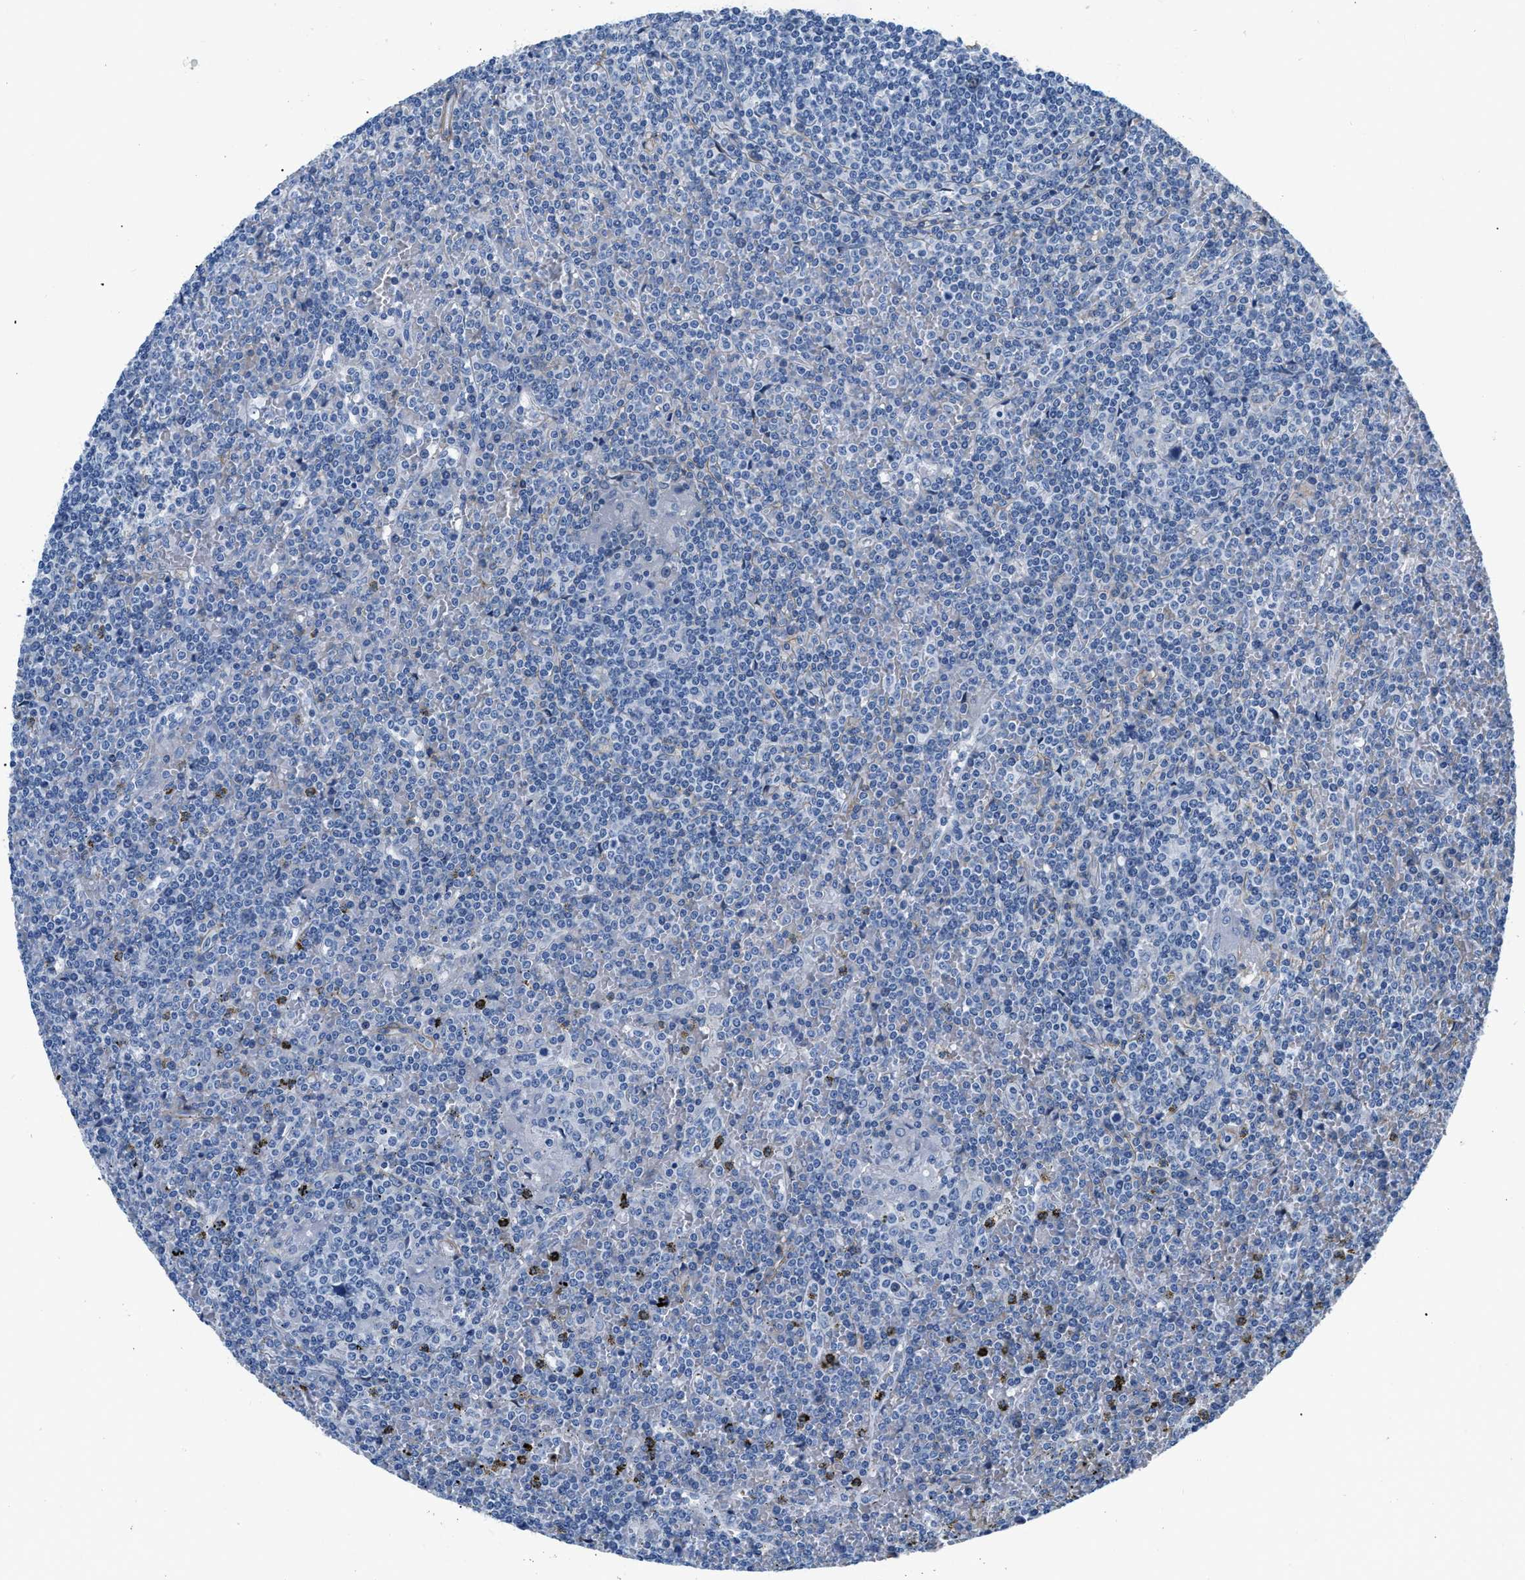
{"staining": {"intensity": "negative", "quantity": "none", "location": "none"}, "tissue": "lymphoma", "cell_type": "Tumor cells", "image_type": "cancer", "snomed": [{"axis": "morphology", "description": "Malignant lymphoma, non-Hodgkin's type, Low grade"}, {"axis": "topography", "description": "Spleen"}], "caption": "A photomicrograph of malignant lymphoma, non-Hodgkin's type (low-grade) stained for a protein demonstrates no brown staining in tumor cells.", "gene": "PDGFRB", "patient": {"sex": "female", "age": 19}}